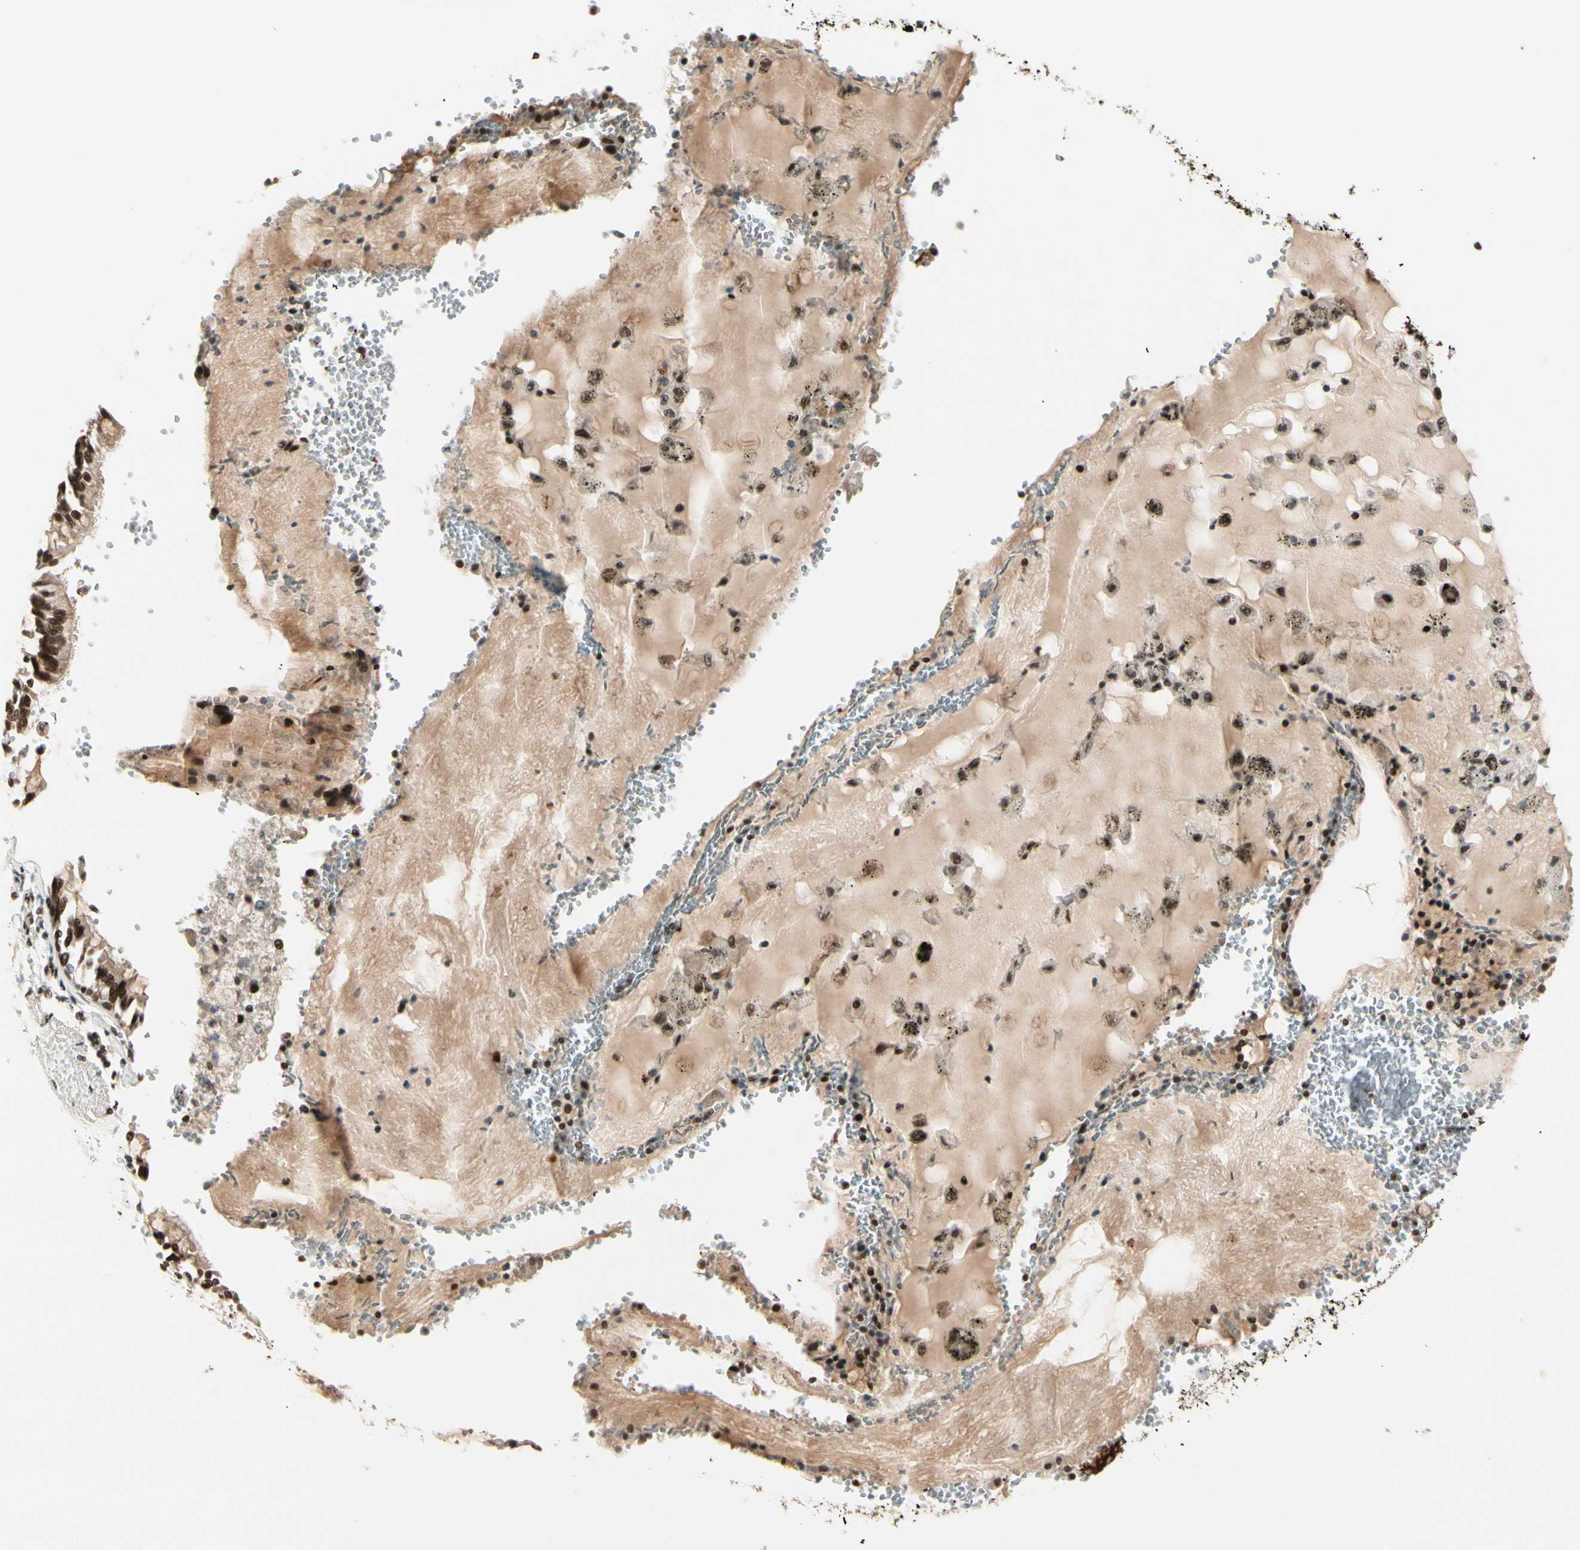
{"staining": {"intensity": "strong", "quantity": ">75%", "location": "nuclear"}, "tissue": "bronchus", "cell_type": "Respiratory epithelial cells", "image_type": "normal", "snomed": [{"axis": "morphology", "description": "Normal tissue, NOS"}, {"axis": "topography", "description": "Bronchus"}, {"axis": "topography", "description": "Lung"}], "caption": "Normal bronchus shows strong nuclear expression in about >75% of respiratory epithelial cells, visualized by immunohistochemistry.", "gene": "CHAMP1", "patient": {"sex": "female", "age": 56}}